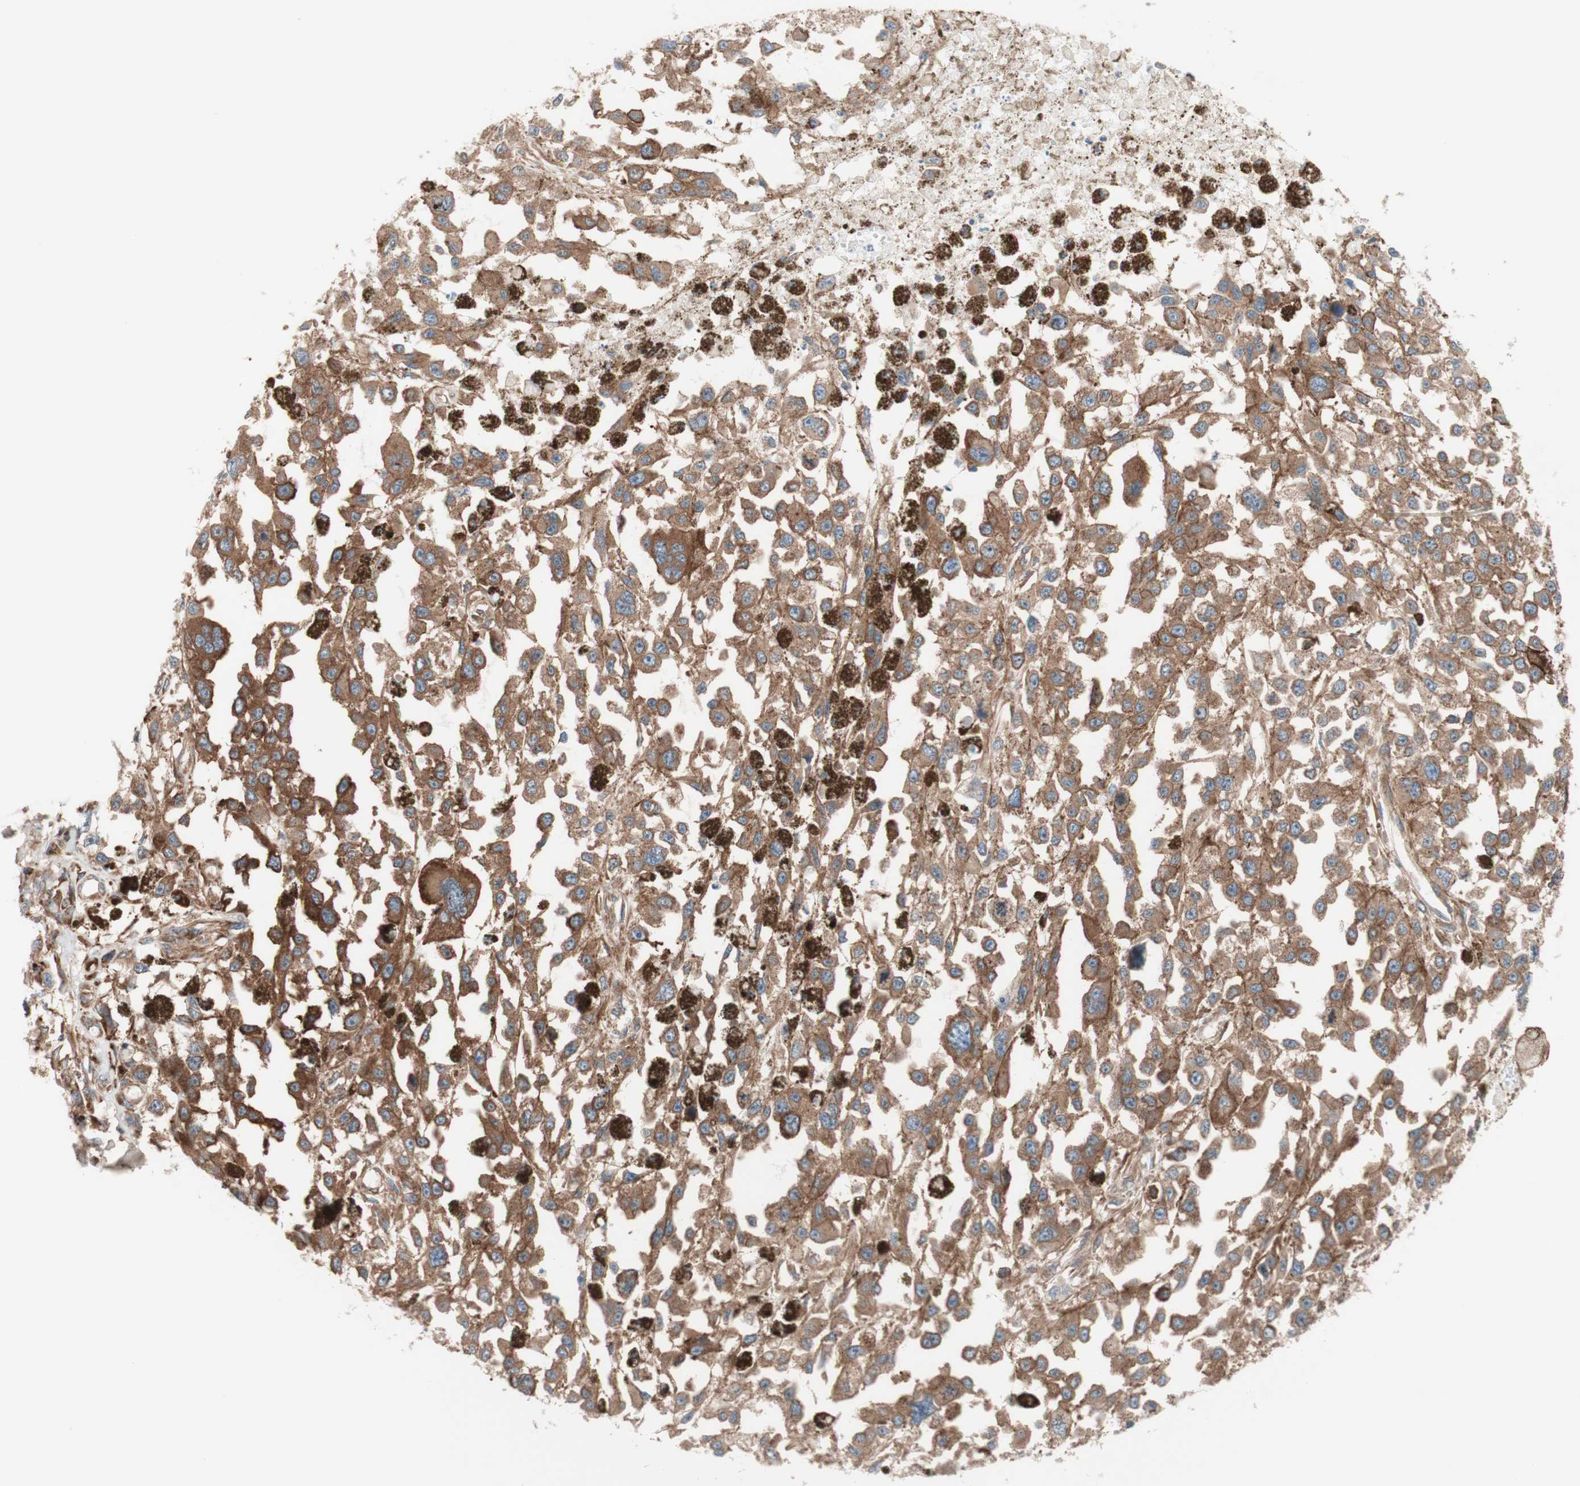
{"staining": {"intensity": "moderate", "quantity": ">75%", "location": "cytoplasmic/membranous"}, "tissue": "melanoma", "cell_type": "Tumor cells", "image_type": "cancer", "snomed": [{"axis": "morphology", "description": "Malignant melanoma, Metastatic site"}, {"axis": "topography", "description": "Lymph node"}], "caption": "Malignant melanoma (metastatic site) stained with DAB (3,3'-diaminobenzidine) immunohistochemistry (IHC) demonstrates medium levels of moderate cytoplasmic/membranous expression in about >75% of tumor cells.", "gene": "CCN4", "patient": {"sex": "male", "age": 59}}